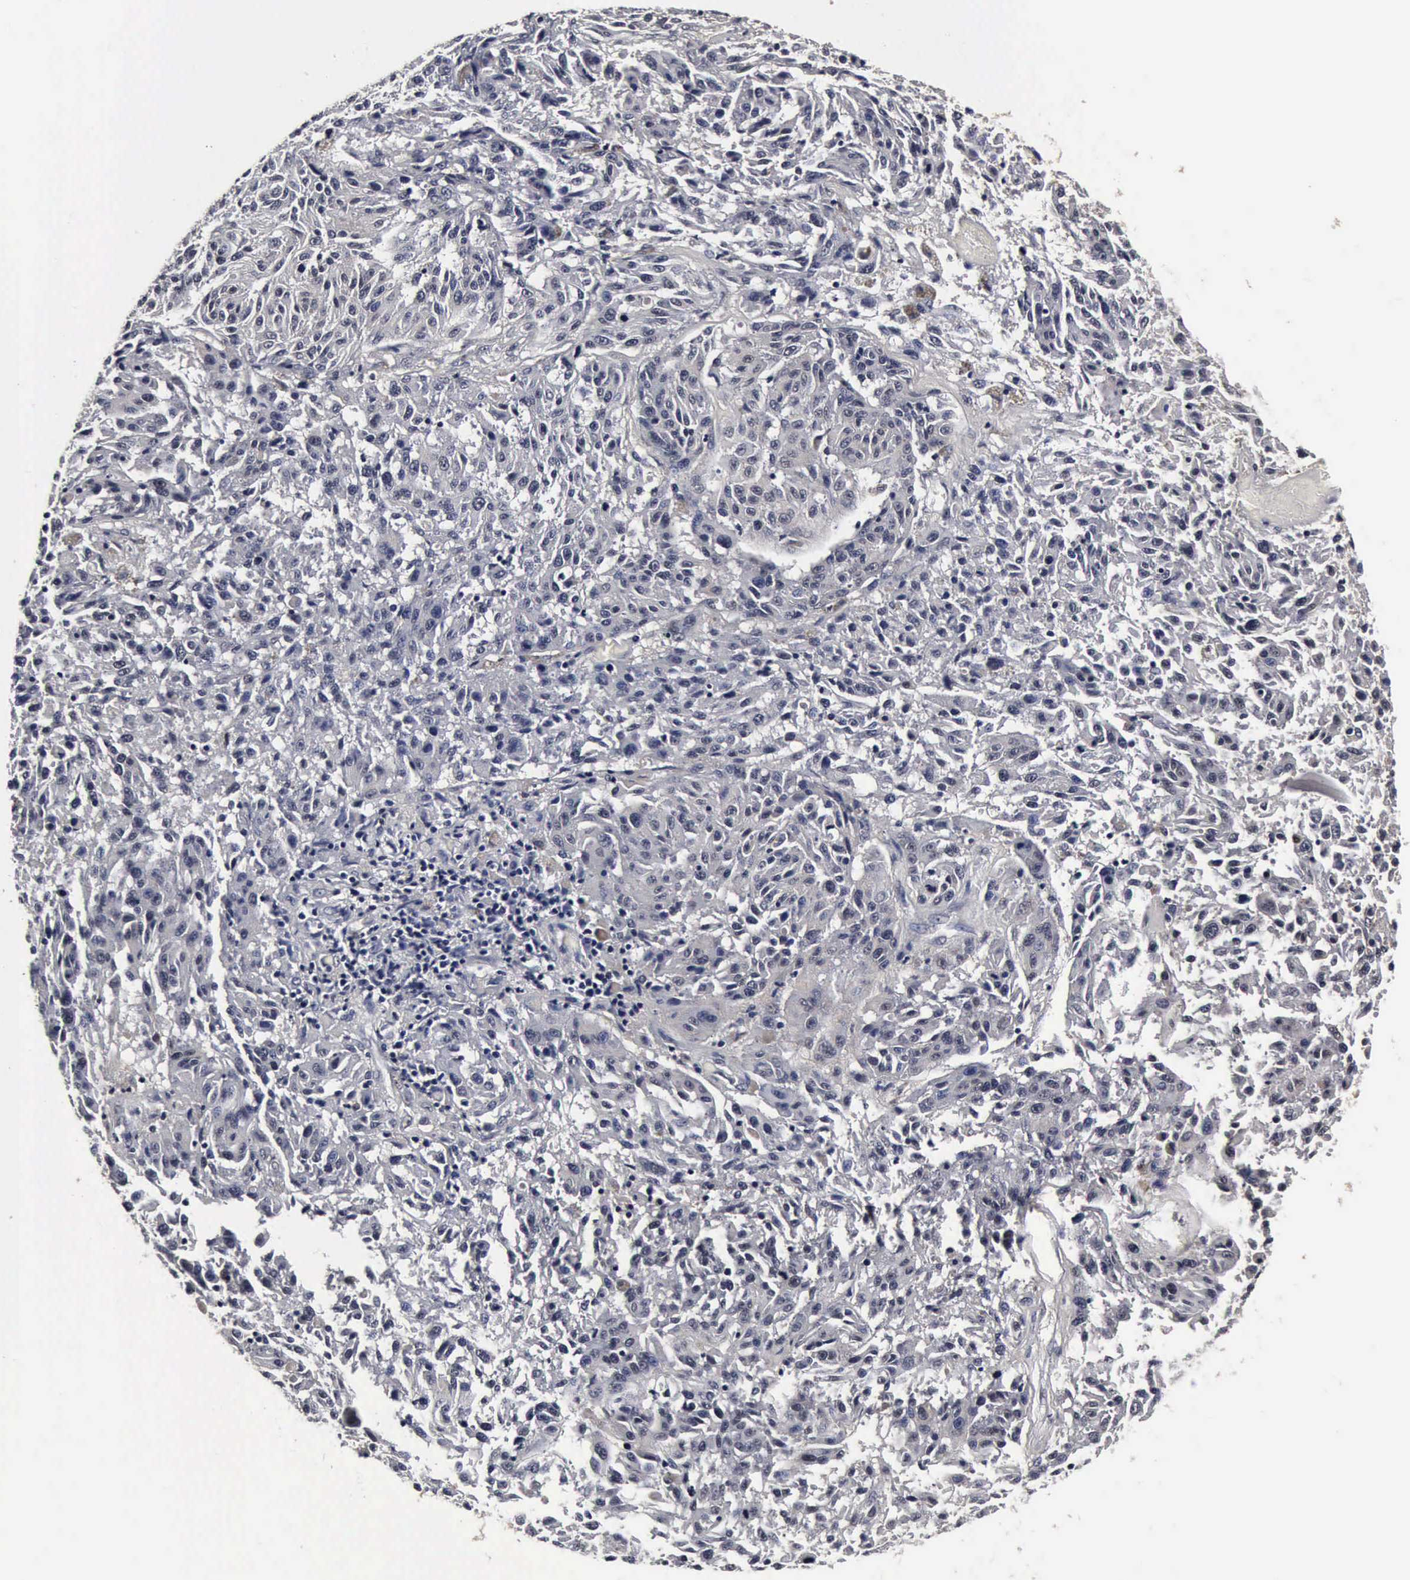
{"staining": {"intensity": "negative", "quantity": "none", "location": "none"}, "tissue": "melanoma", "cell_type": "Tumor cells", "image_type": "cancer", "snomed": [{"axis": "morphology", "description": "Malignant melanoma, NOS"}, {"axis": "topography", "description": "Skin"}], "caption": "Immunohistochemical staining of human melanoma displays no significant positivity in tumor cells. (Immunohistochemistry (ihc), brightfield microscopy, high magnification).", "gene": "UBC", "patient": {"sex": "female", "age": 77}}